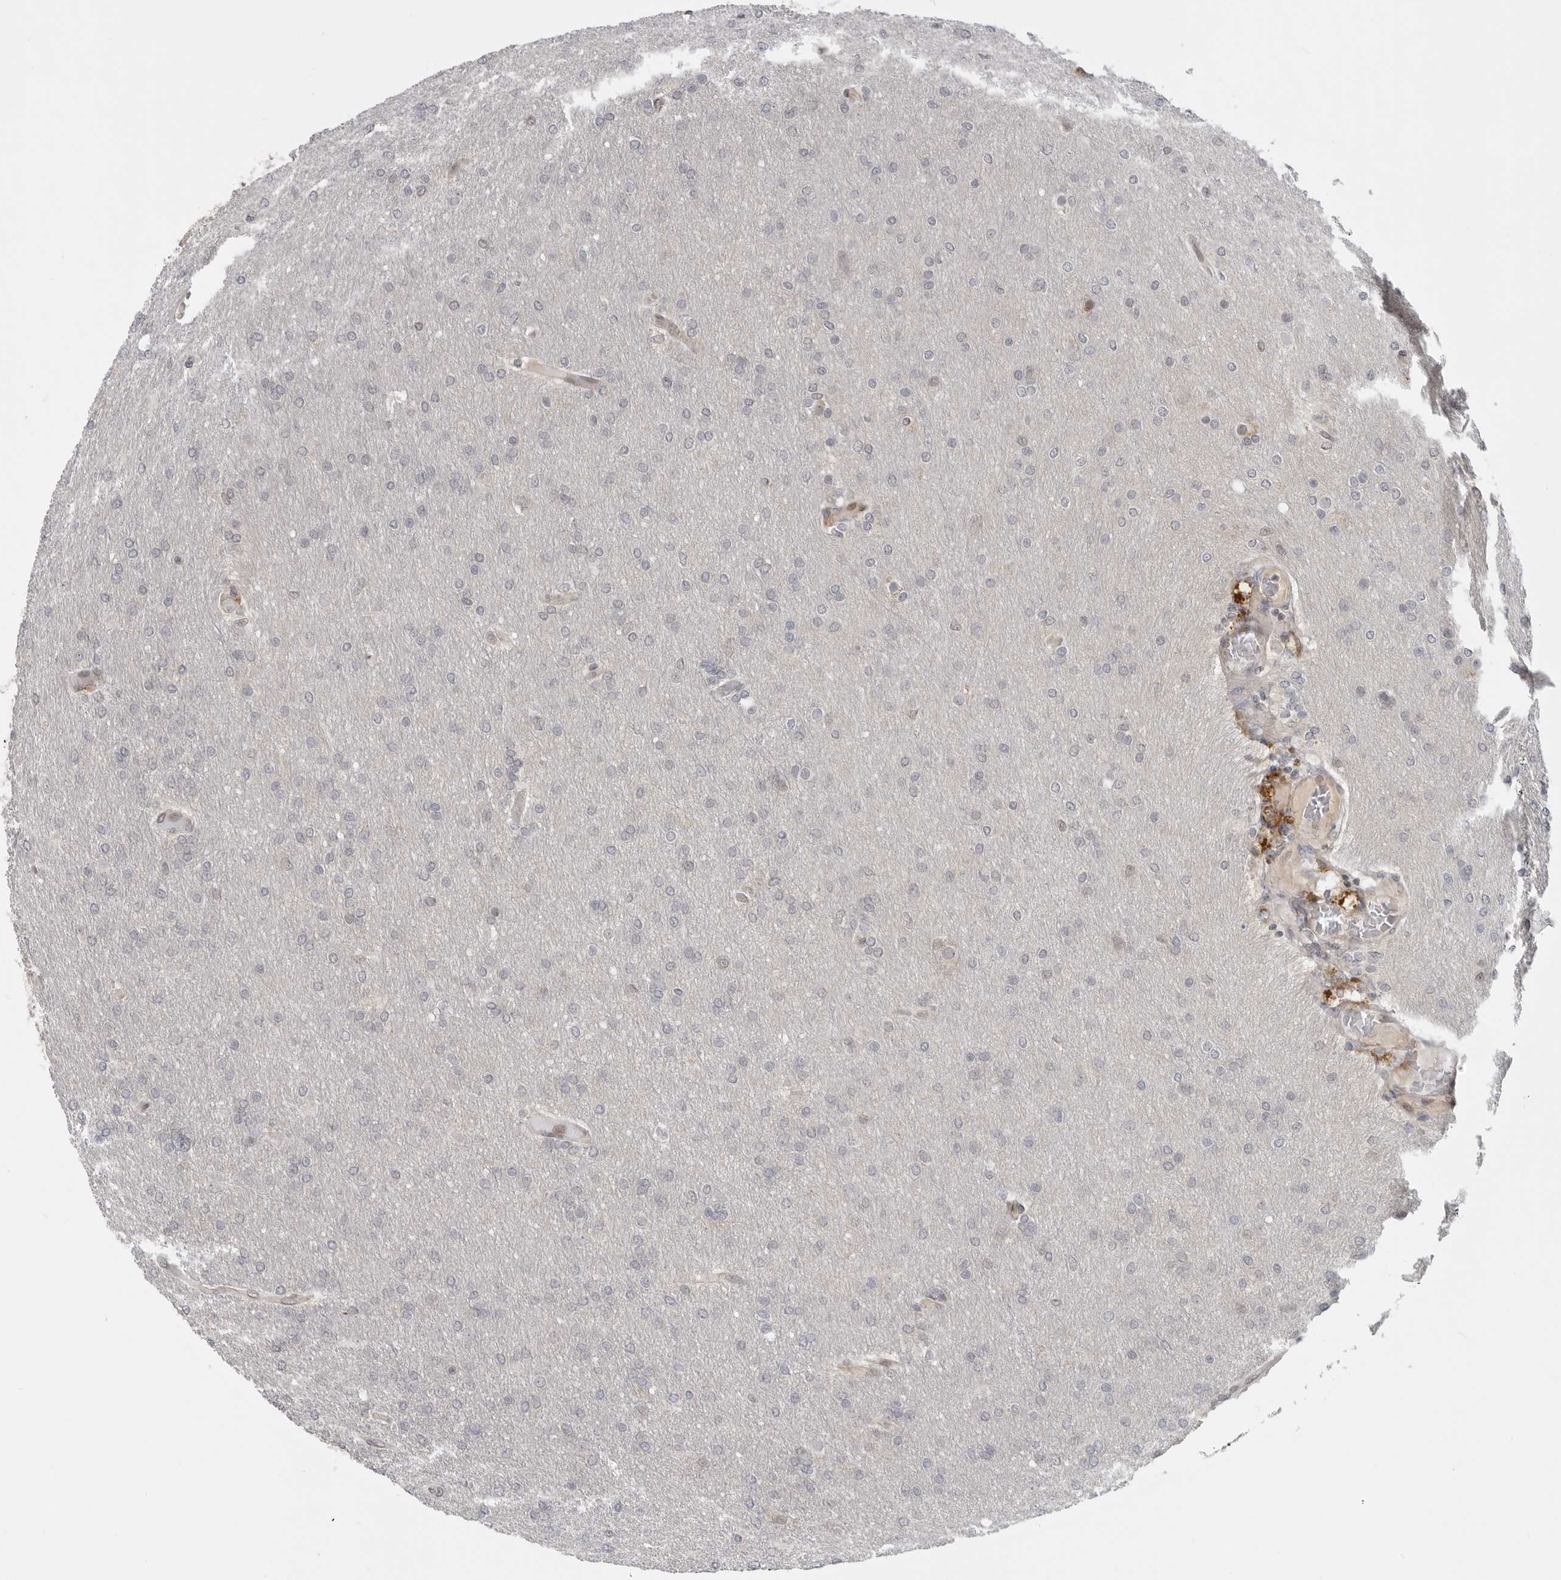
{"staining": {"intensity": "negative", "quantity": "none", "location": "none"}, "tissue": "glioma", "cell_type": "Tumor cells", "image_type": "cancer", "snomed": [{"axis": "morphology", "description": "Glioma, malignant, High grade"}, {"axis": "topography", "description": "Cerebral cortex"}], "caption": "Tumor cells show no significant positivity in malignant high-grade glioma.", "gene": "CEP295NL", "patient": {"sex": "female", "age": 36}}